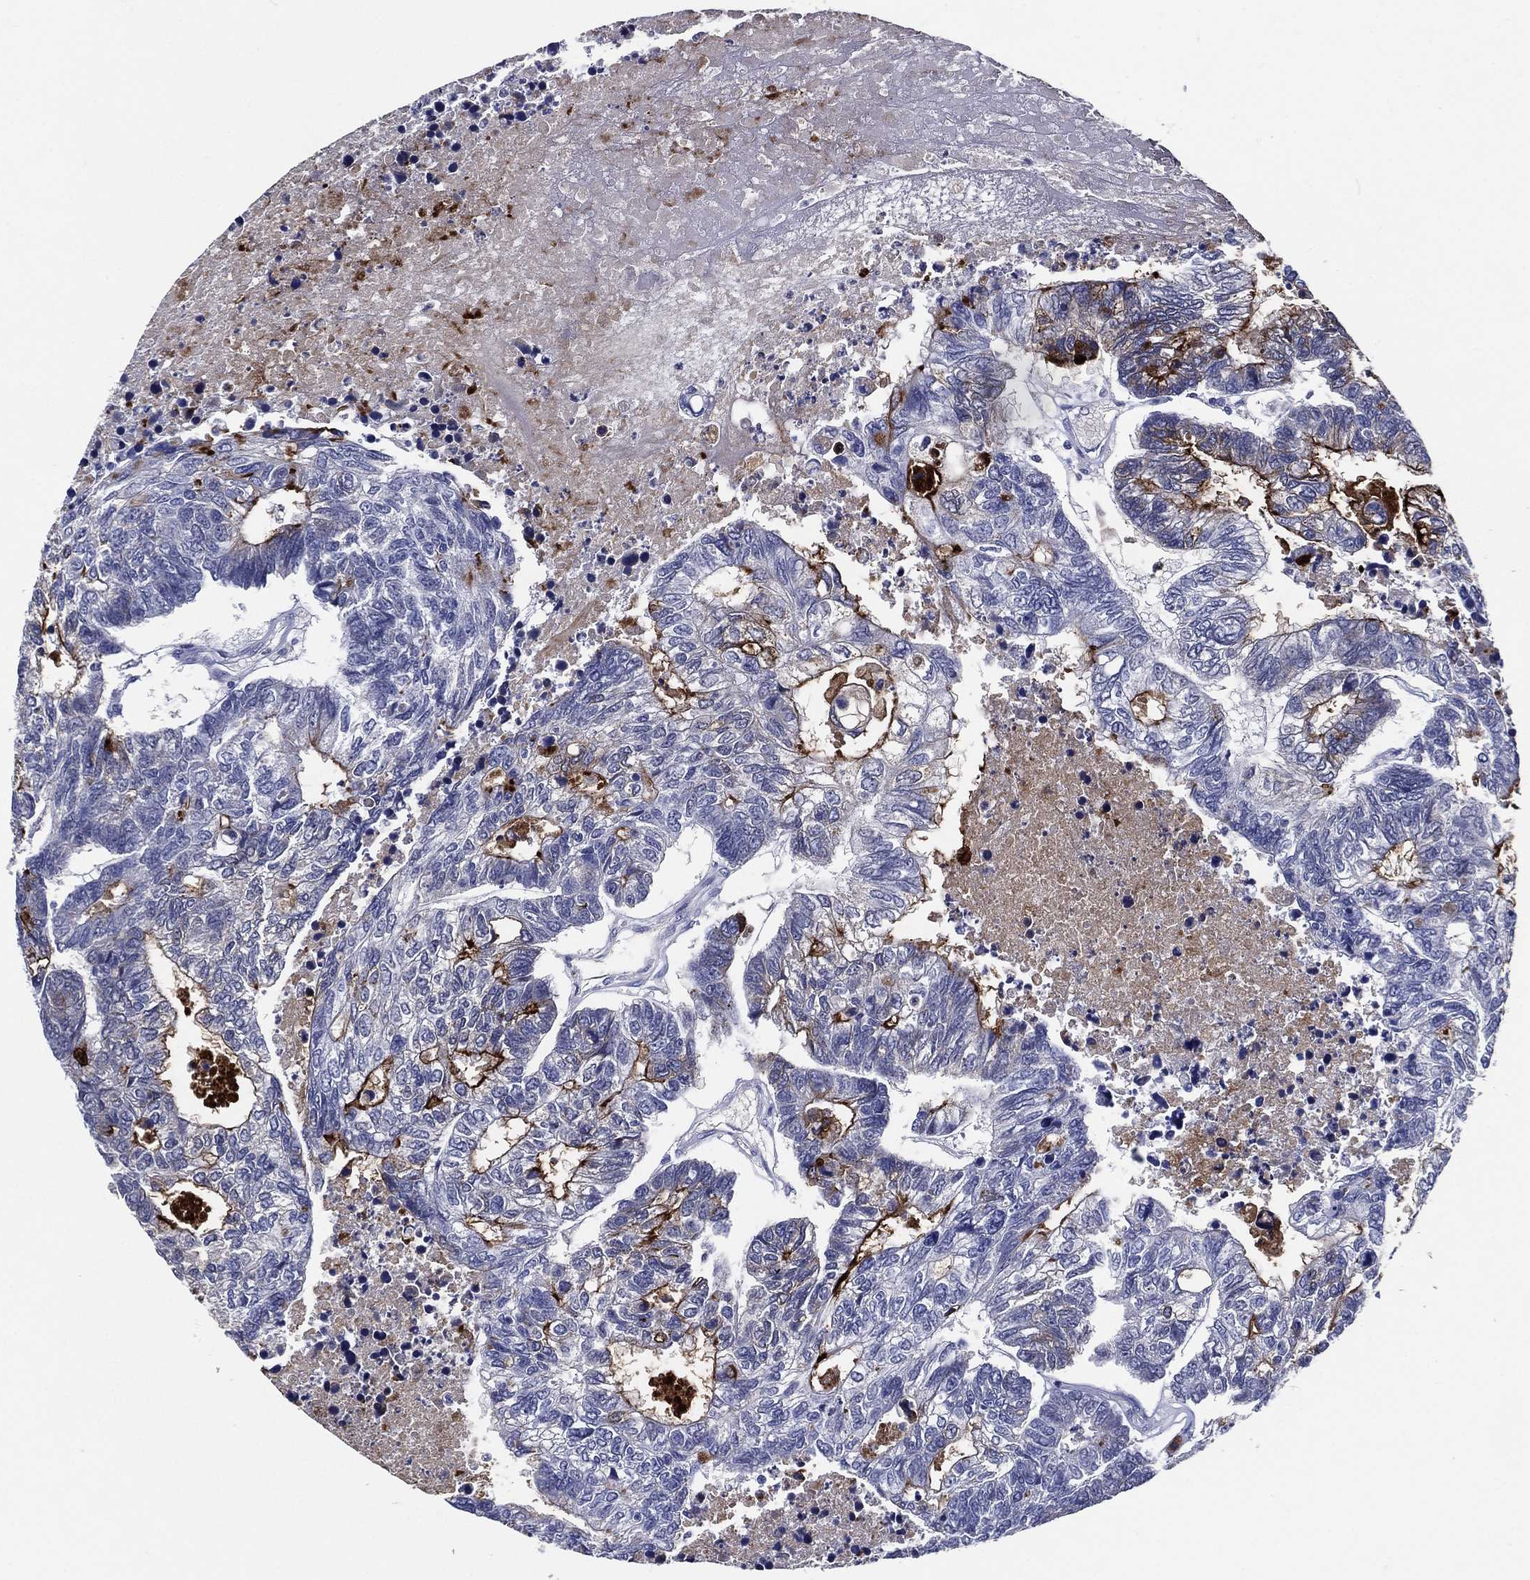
{"staining": {"intensity": "strong", "quantity": "<25%", "location": "cytoplasmic/membranous"}, "tissue": "colorectal cancer", "cell_type": "Tumor cells", "image_type": "cancer", "snomed": [{"axis": "morphology", "description": "Adenocarcinoma, NOS"}, {"axis": "topography", "description": "Colon"}], "caption": "Immunohistochemical staining of adenocarcinoma (colorectal) exhibits strong cytoplasmic/membranous protein expression in approximately <25% of tumor cells. (IHC, brightfield microscopy, high magnification).", "gene": "ACE2", "patient": {"sex": "female", "age": 48}}